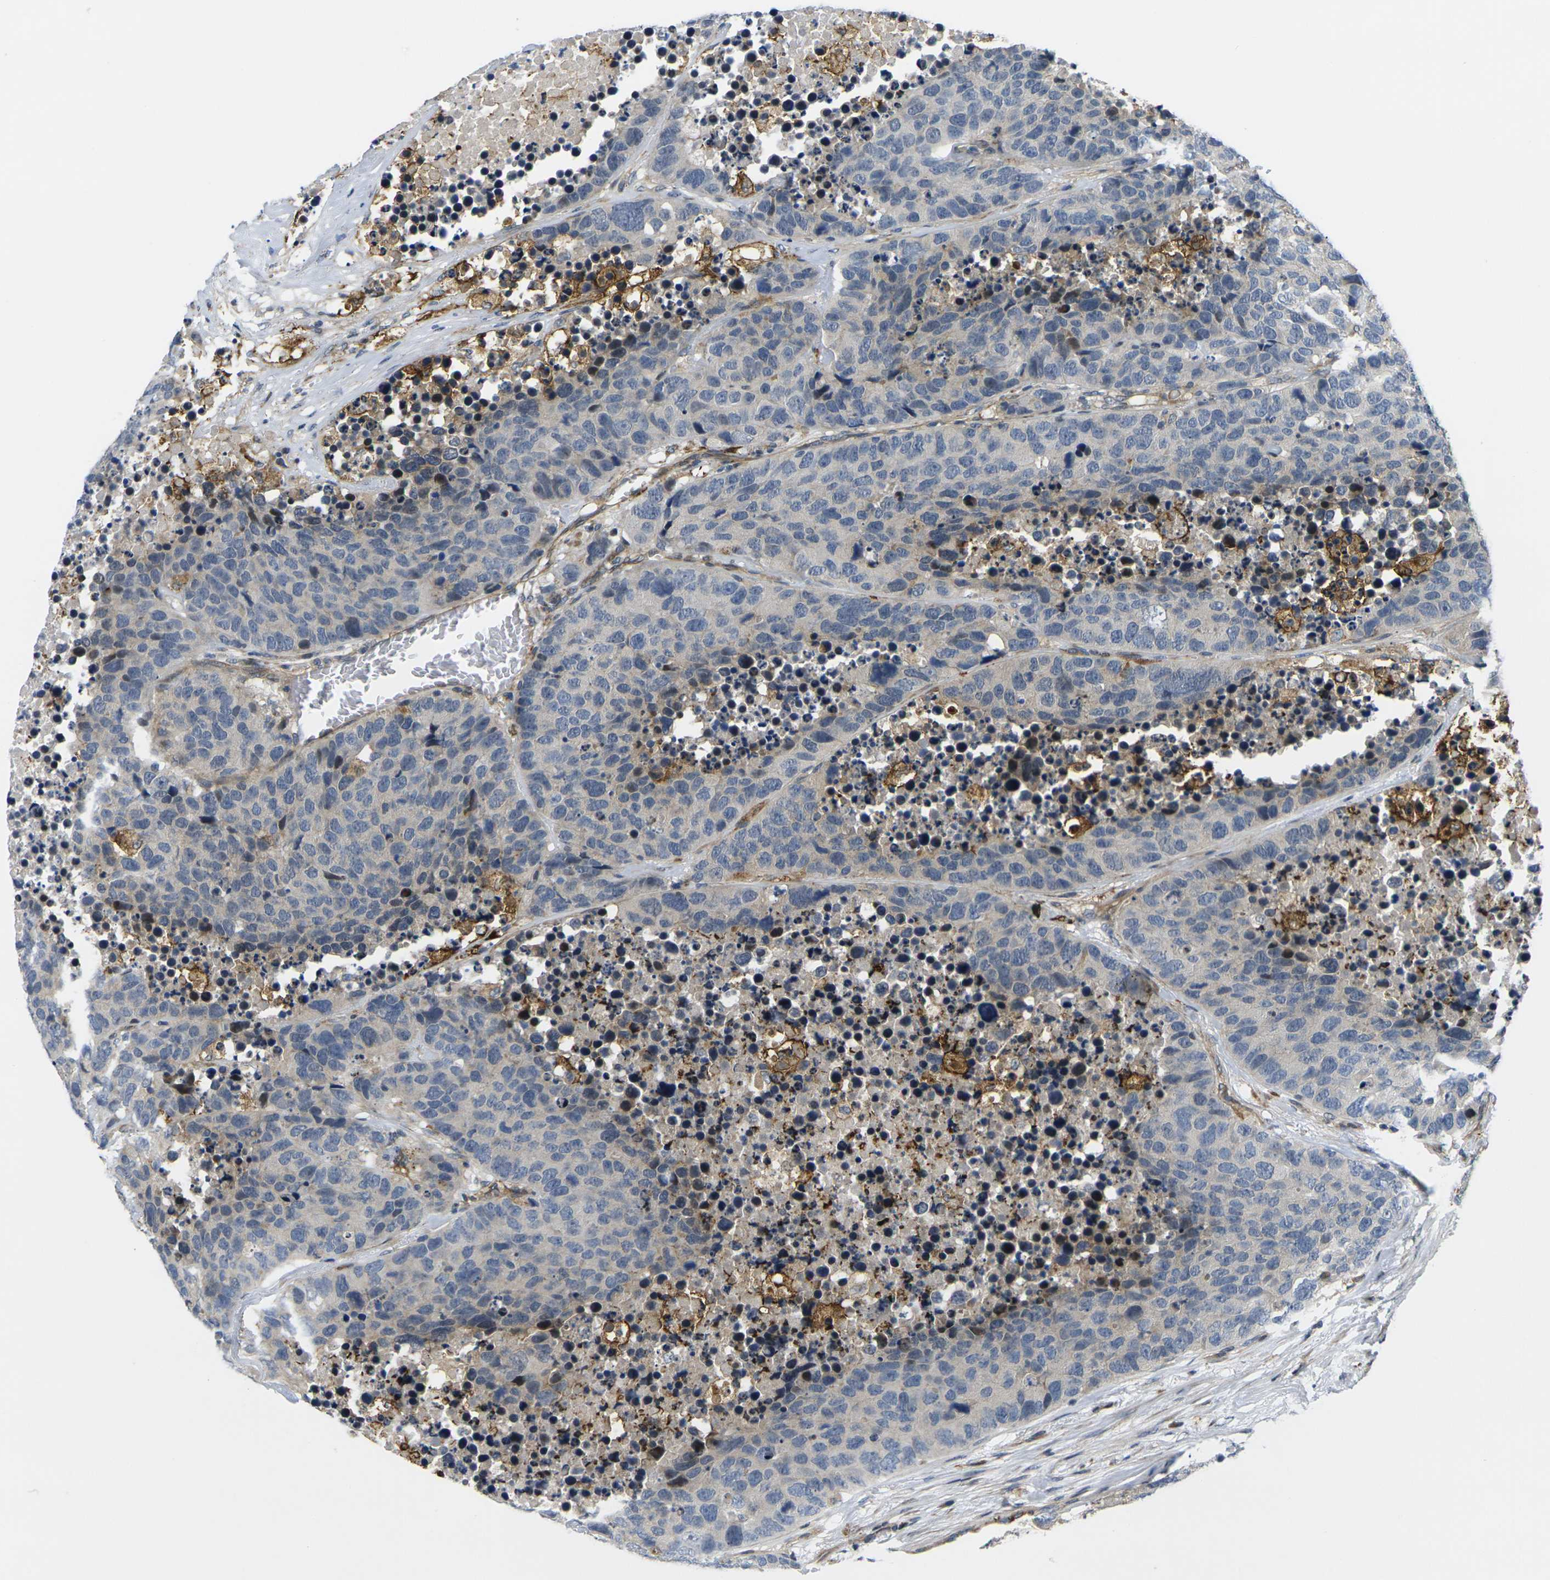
{"staining": {"intensity": "weak", "quantity": "<25%", "location": "cytoplasmic/membranous"}, "tissue": "carcinoid", "cell_type": "Tumor cells", "image_type": "cancer", "snomed": [{"axis": "morphology", "description": "Carcinoid, malignant, NOS"}, {"axis": "topography", "description": "Lung"}], "caption": "Immunohistochemistry (IHC) of human carcinoid (malignant) demonstrates no staining in tumor cells.", "gene": "ROBO2", "patient": {"sex": "male", "age": 60}}